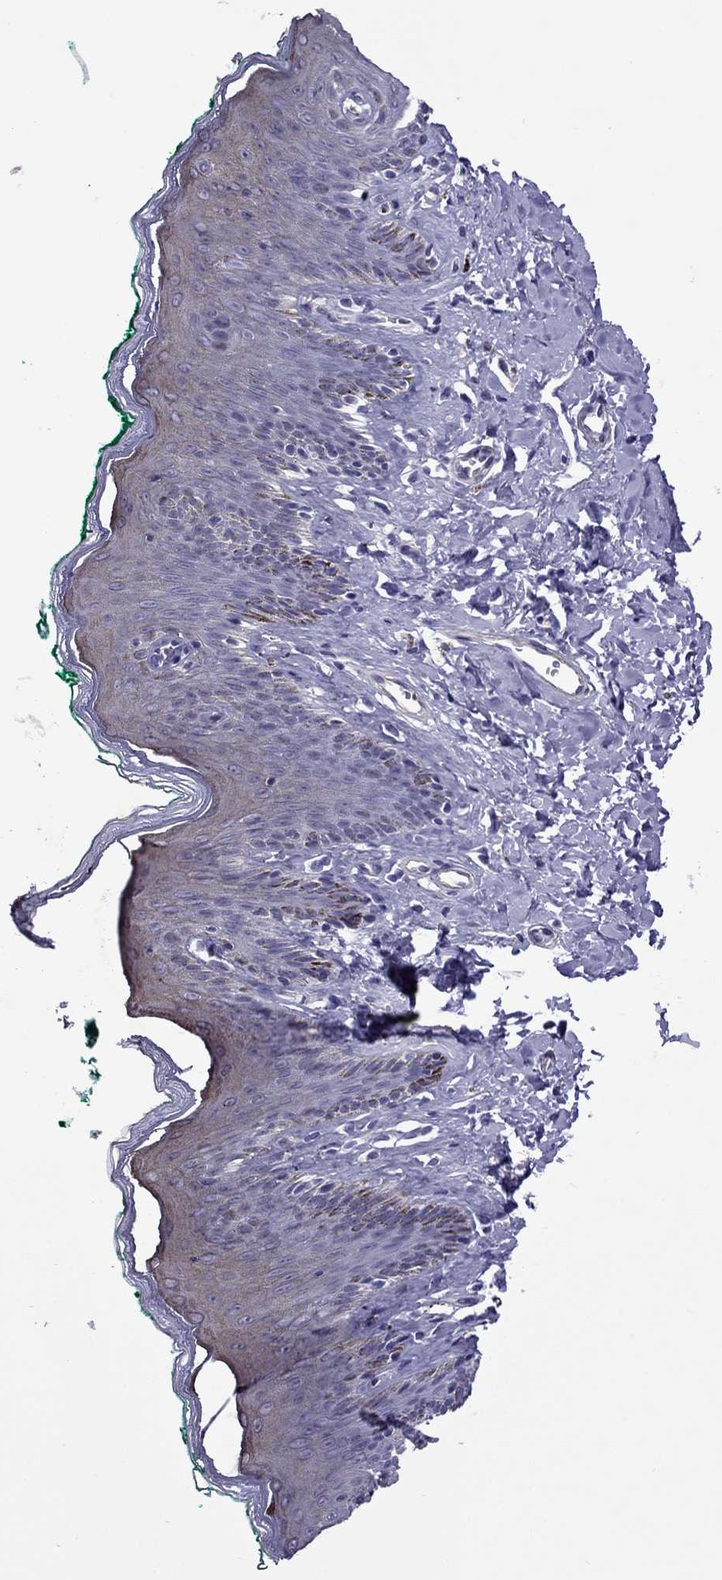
{"staining": {"intensity": "weak", "quantity": "25%-75%", "location": "cytoplasmic/membranous"}, "tissue": "skin", "cell_type": "Epidermal cells", "image_type": "normal", "snomed": [{"axis": "morphology", "description": "Normal tissue, NOS"}, {"axis": "topography", "description": "Vulva"}], "caption": "Immunohistochemistry (IHC) staining of unremarkable skin, which displays low levels of weak cytoplasmic/membranous positivity in about 25%-75% of epidermal cells indicating weak cytoplasmic/membranous protein staining. The staining was performed using DAB (brown) for protein detection and nuclei were counterstained in hematoxylin (blue).", "gene": "CHRNA5", "patient": {"sex": "female", "age": 66}}